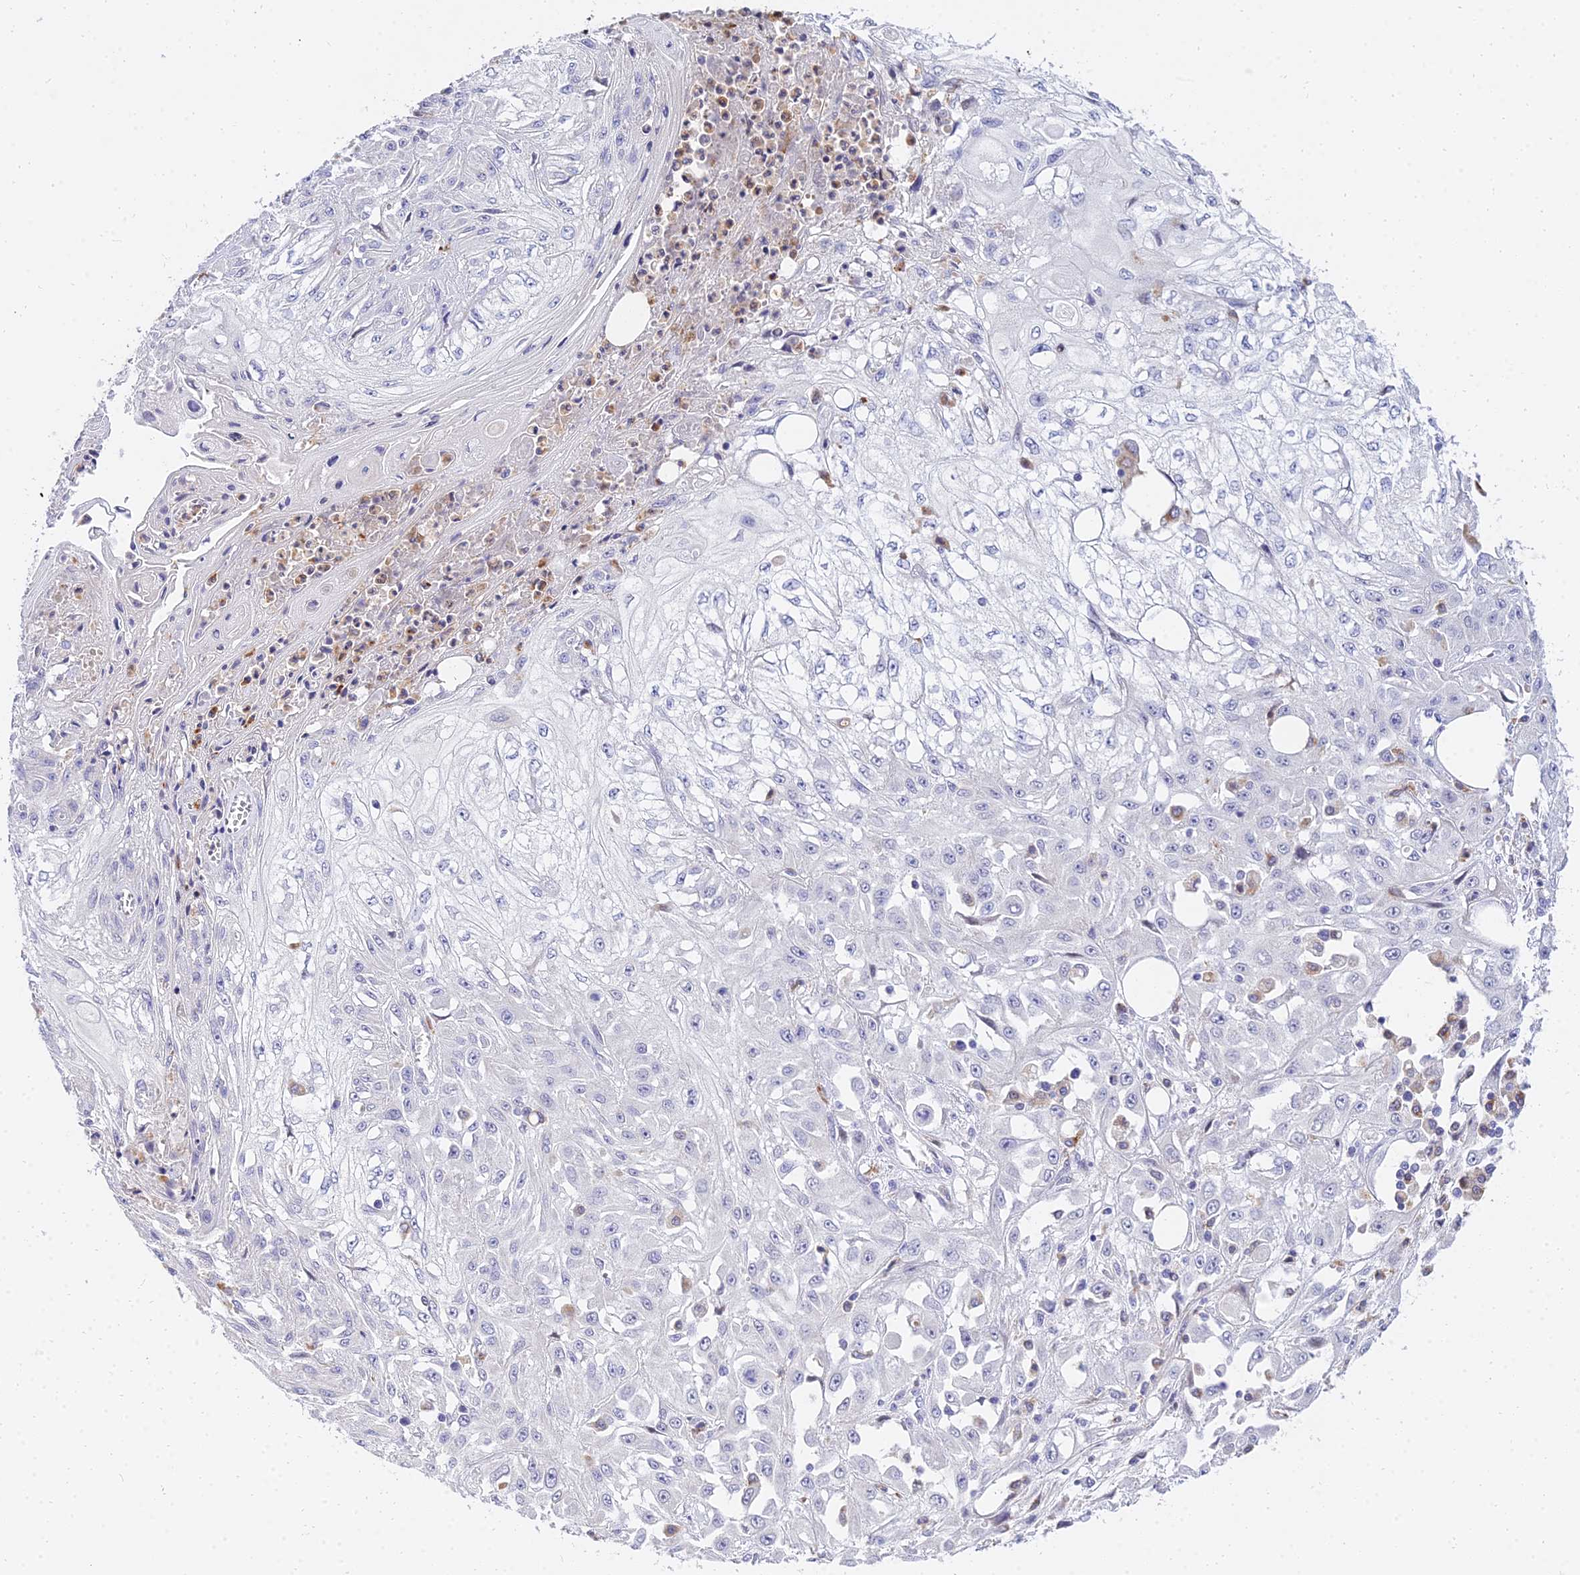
{"staining": {"intensity": "negative", "quantity": "none", "location": "none"}, "tissue": "skin cancer", "cell_type": "Tumor cells", "image_type": "cancer", "snomed": [{"axis": "morphology", "description": "Squamous cell carcinoma, NOS"}, {"axis": "morphology", "description": "Squamous cell carcinoma, metastatic, NOS"}, {"axis": "topography", "description": "Skin"}, {"axis": "topography", "description": "Lymph node"}], "caption": "The image shows no significant expression in tumor cells of skin cancer.", "gene": "VWC2L", "patient": {"sex": "male", "age": 75}}